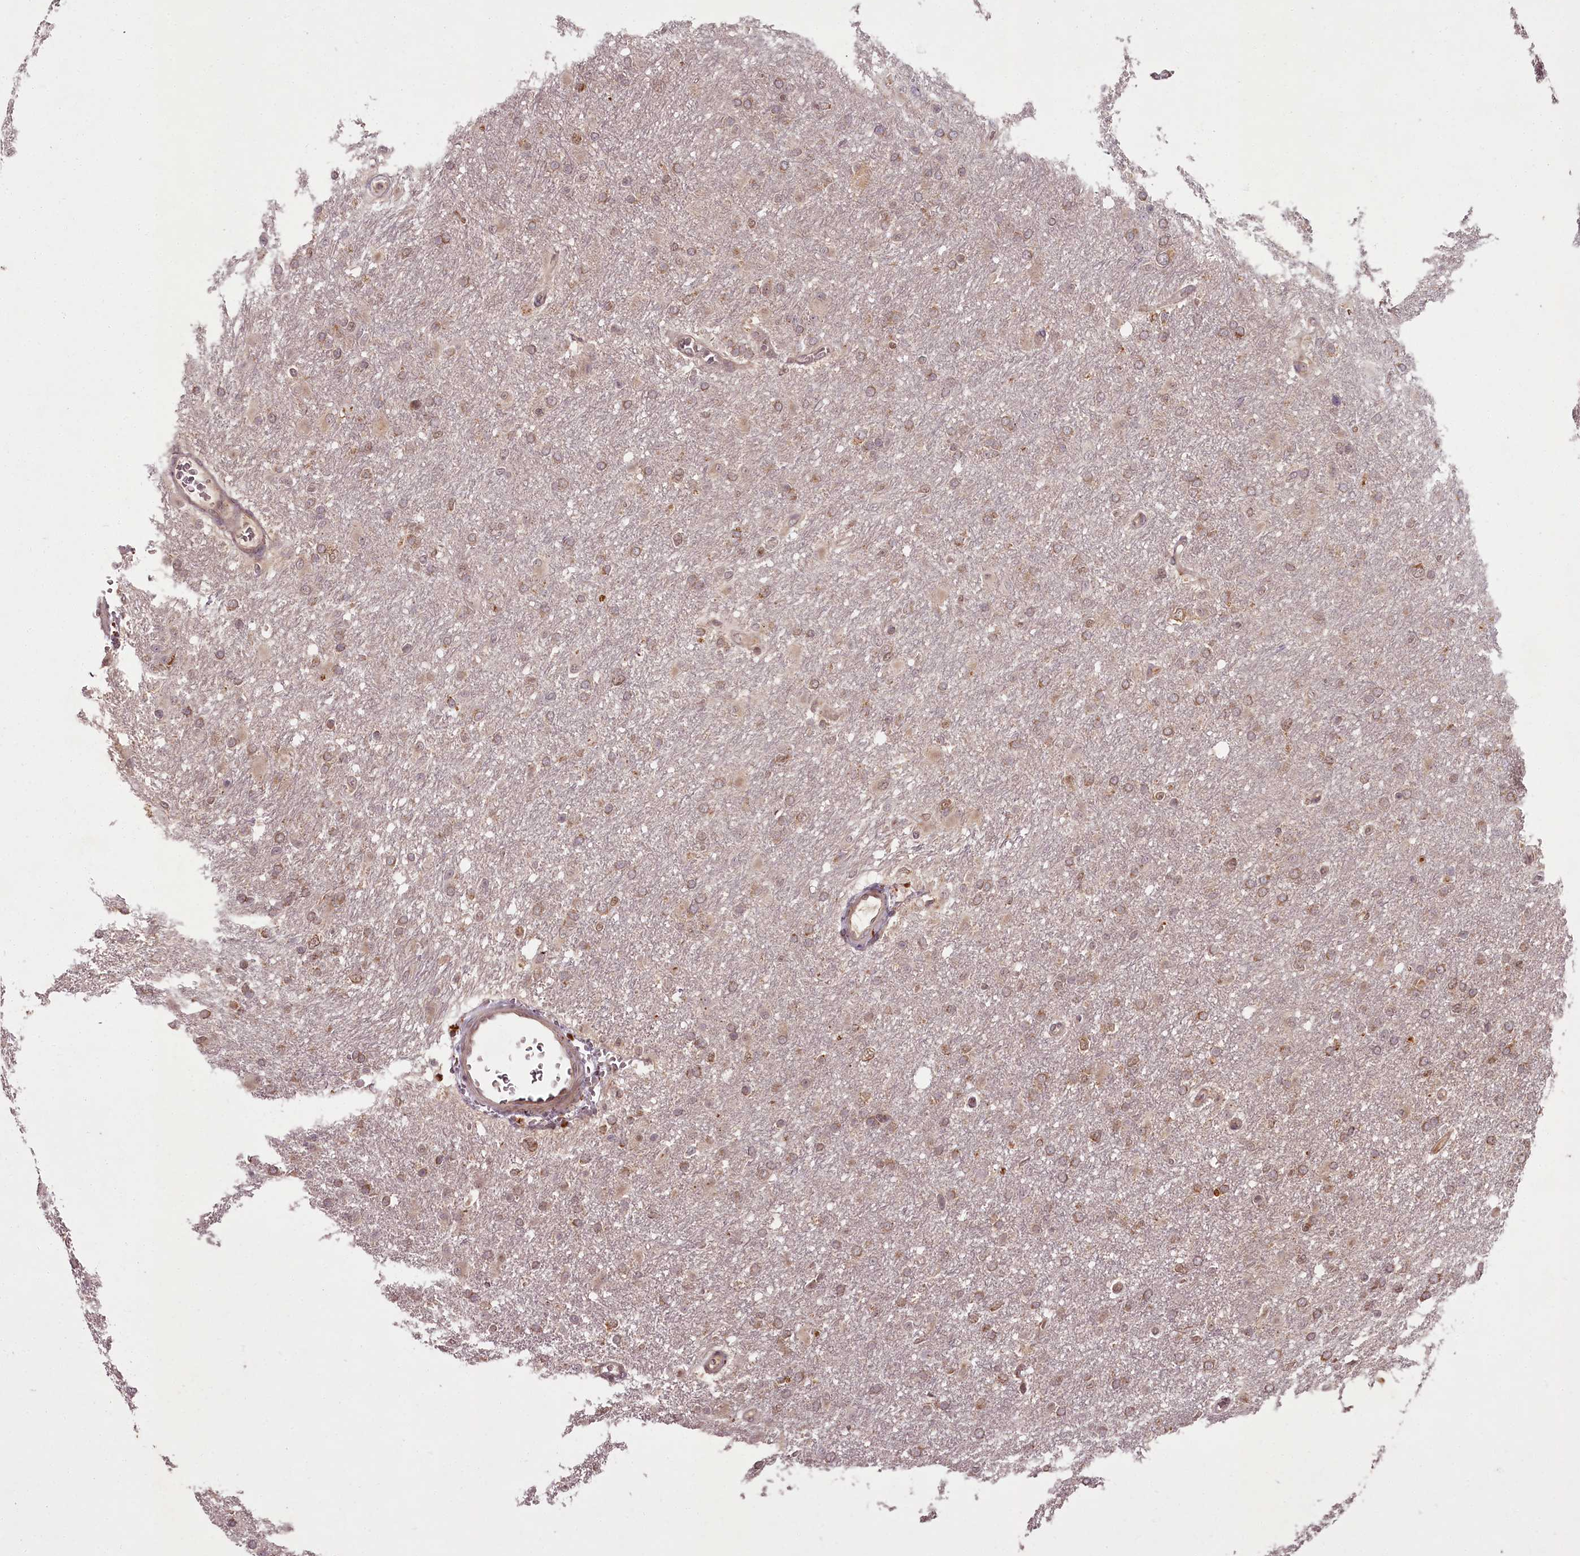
{"staining": {"intensity": "weak", "quantity": ">75%", "location": "cytoplasmic/membranous,nuclear"}, "tissue": "glioma", "cell_type": "Tumor cells", "image_type": "cancer", "snomed": [{"axis": "morphology", "description": "Glioma, malignant, High grade"}, {"axis": "topography", "description": "Cerebral cortex"}], "caption": "This is an image of immunohistochemistry staining of glioma, which shows weak expression in the cytoplasmic/membranous and nuclear of tumor cells.", "gene": "PCBP2", "patient": {"sex": "female", "age": 36}}